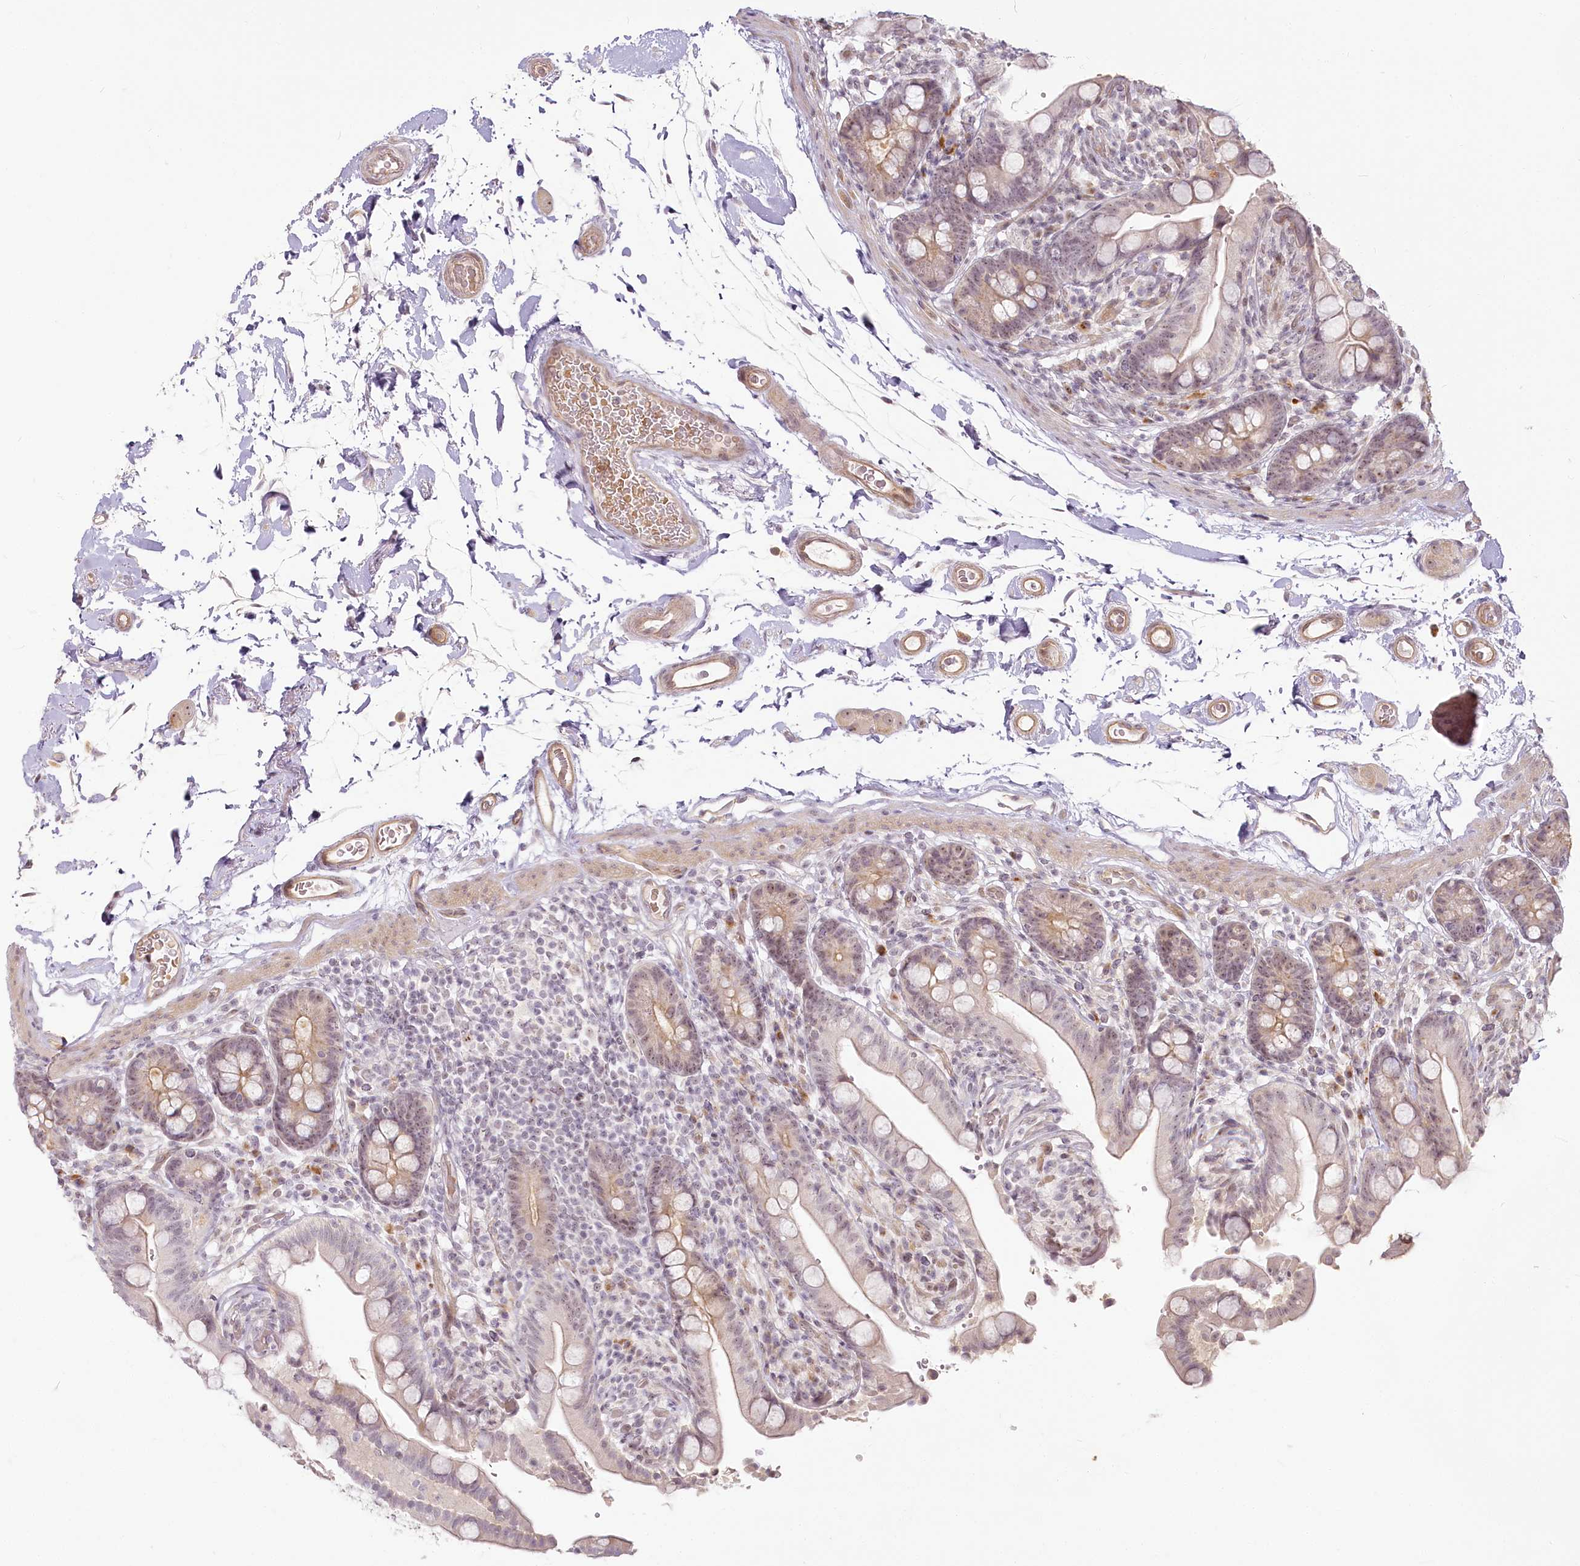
{"staining": {"intensity": "weak", "quantity": ">75%", "location": "cytoplasmic/membranous"}, "tissue": "colon", "cell_type": "Endothelial cells", "image_type": "normal", "snomed": [{"axis": "morphology", "description": "Normal tissue, NOS"}, {"axis": "topography", "description": "Smooth muscle"}, {"axis": "topography", "description": "Colon"}], "caption": "Immunohistochemical staining of benign human colon demonstrates low levels of weak cytoplasmic/membranous positivity in approximately >75% of endothelial cells. The staining is performed using DAB brown chromogen to label protein expression. The nuclei are counter-stained blue using hematoxylin.", "gene": "EXOSC7", "patient": {"sex": "male", "age": 73}}